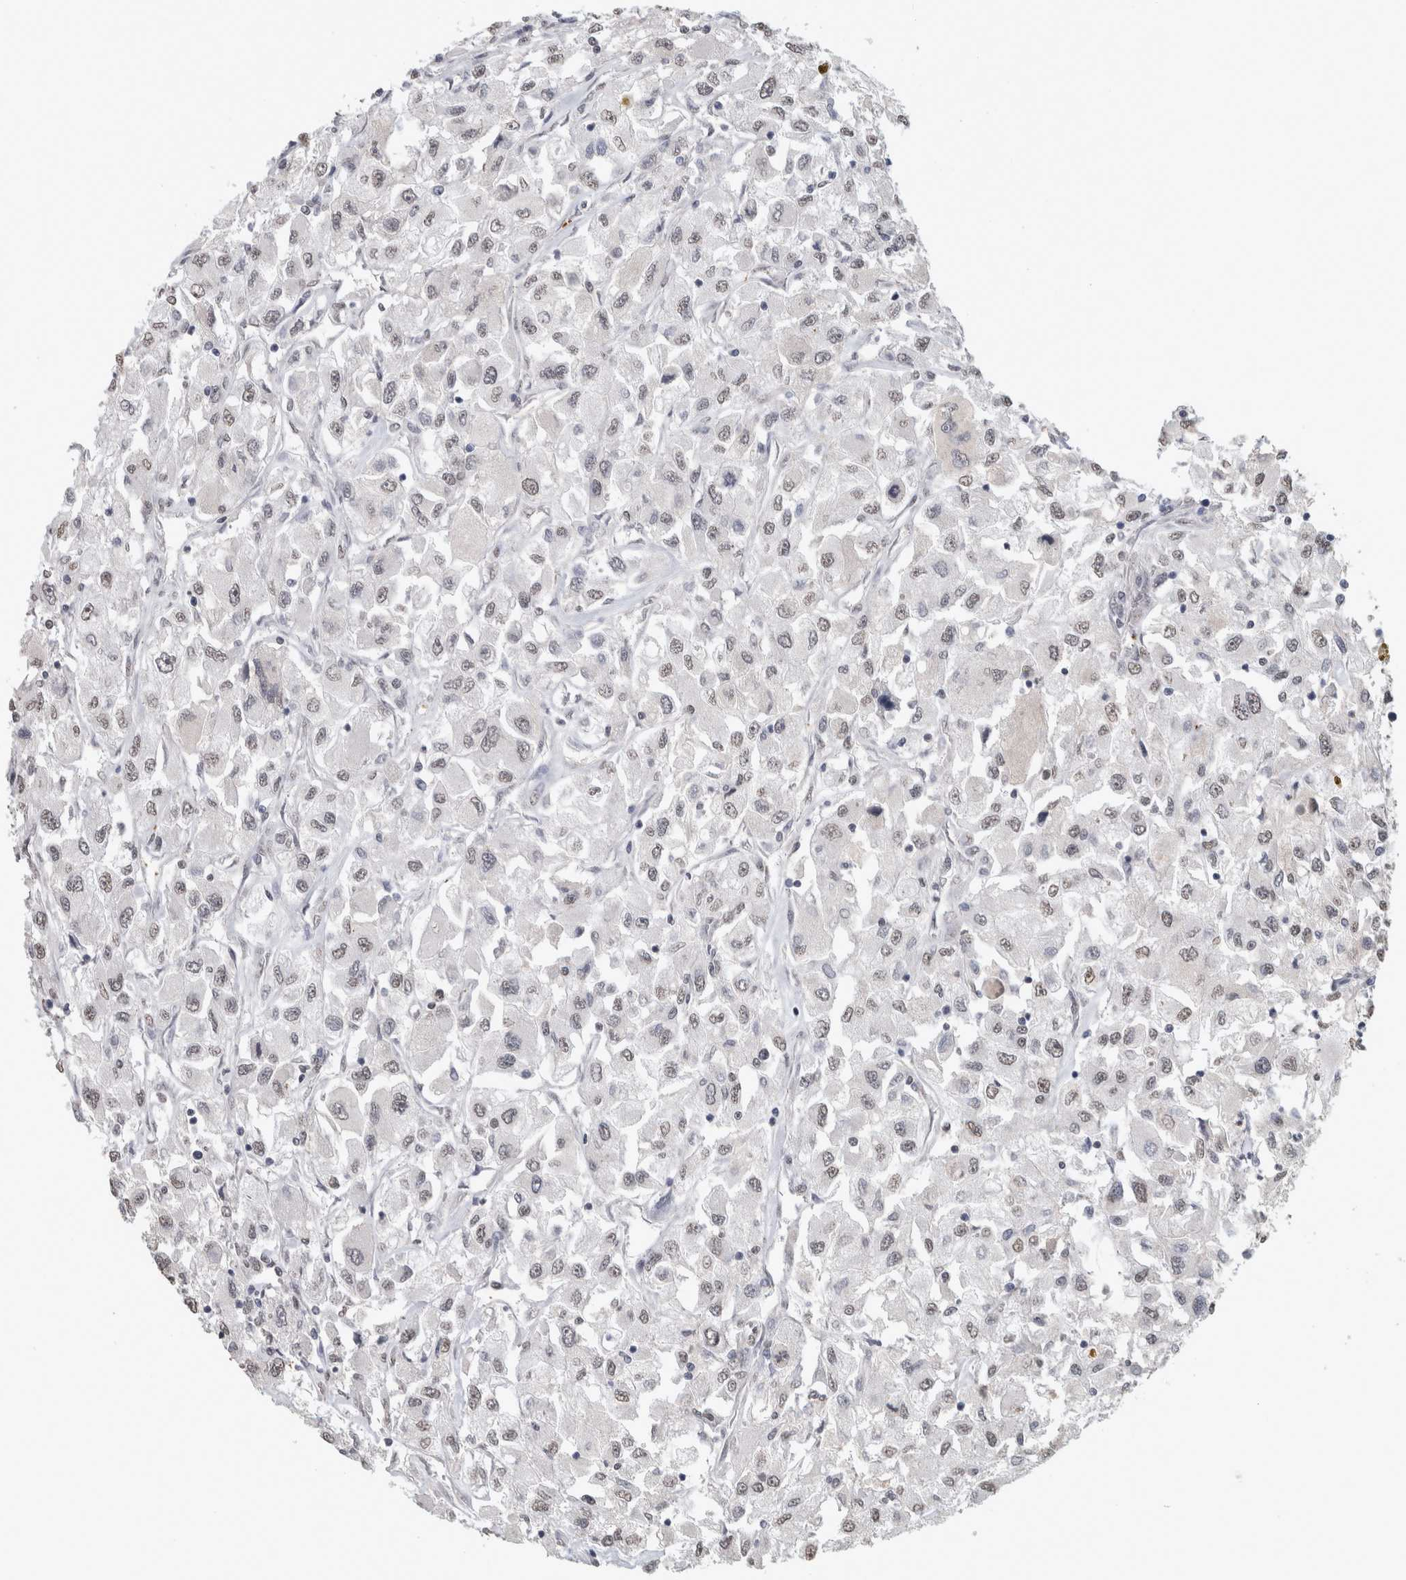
{"staining": {"intensity": "negative", "quantity": "none", "location": "none"}, "tissue": "renal cancer", "cell_type": "Tumor cells", "image_type": "cancer", "snomed": [{"axis": "morphology", "description": "Adenocarcinoma, NOS"}, {"axis": "topography", "description": "Kidney"}], "caption": "This is an IHC image of renal cancer. There is no expression in tumor cells.", "gene": "LTBP1", "patient": {"sex": "female", "age": 52}}